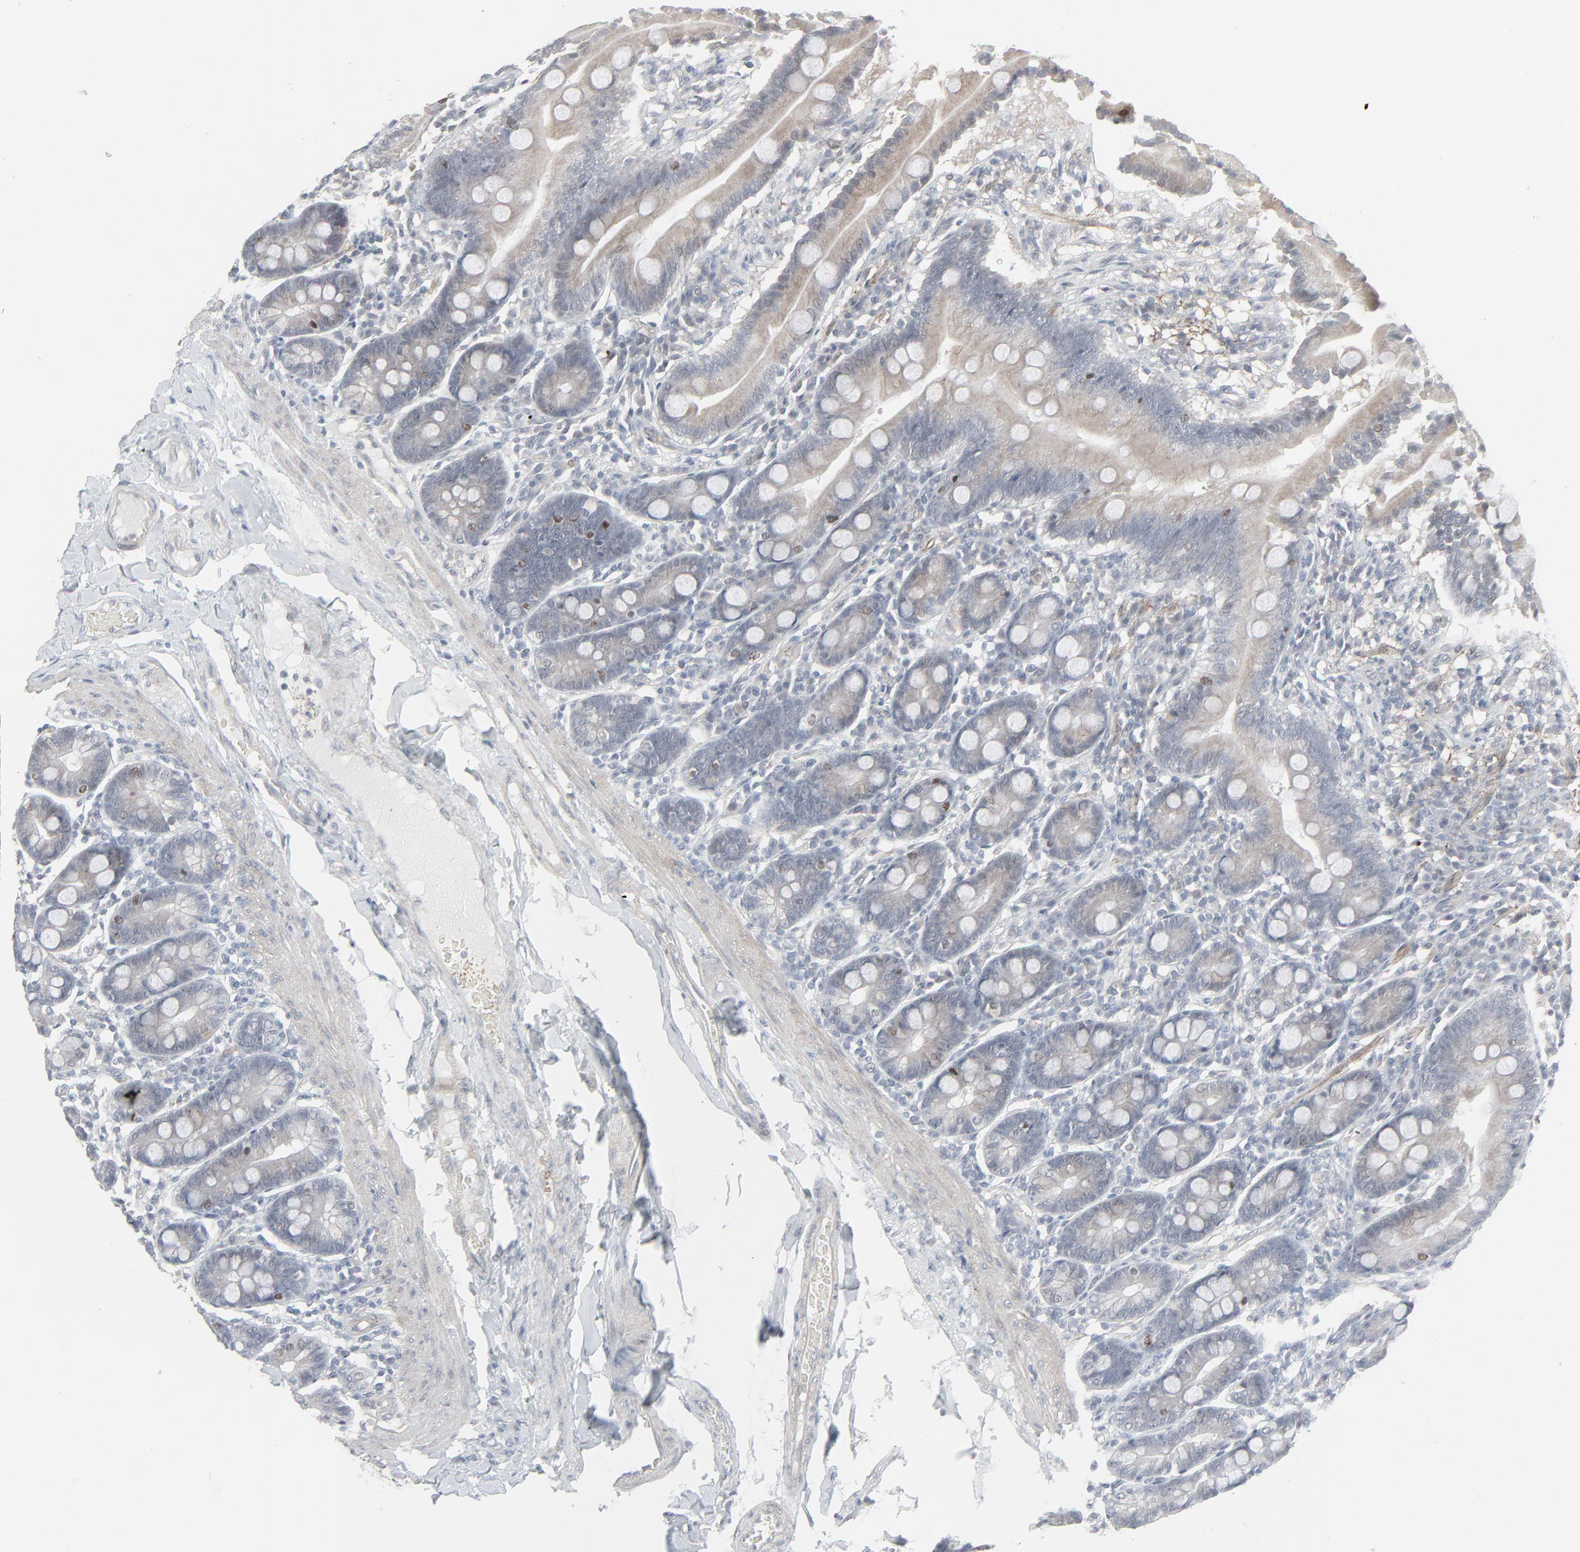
{"staining": {"intensity": "weak", "quantity": "25%-75%", "location": "cytoplasmic/membranous"}, "tissue": "duodenum", "cell_type": "Glandular cells", "image_type": "normal", "snomed": [{"axis": "morphology", "description": "Normal tissue, NOS"}, {"axis": "topography", "description": "Duodenum"}], "caption": "Benign duodenum demonstrates weak cytoplasmic/membranous positivity in about 25%-75% of glandular cells, visualized by immunohistochemistry. (Stains: DAB (3,3'-diaminobenzidine) in brown, nuclei in blue, Microscopy: brightfield microscopy at high magnification).", "gene": "NEUROD1", "patient": {"sex": "male", "age": 50}}